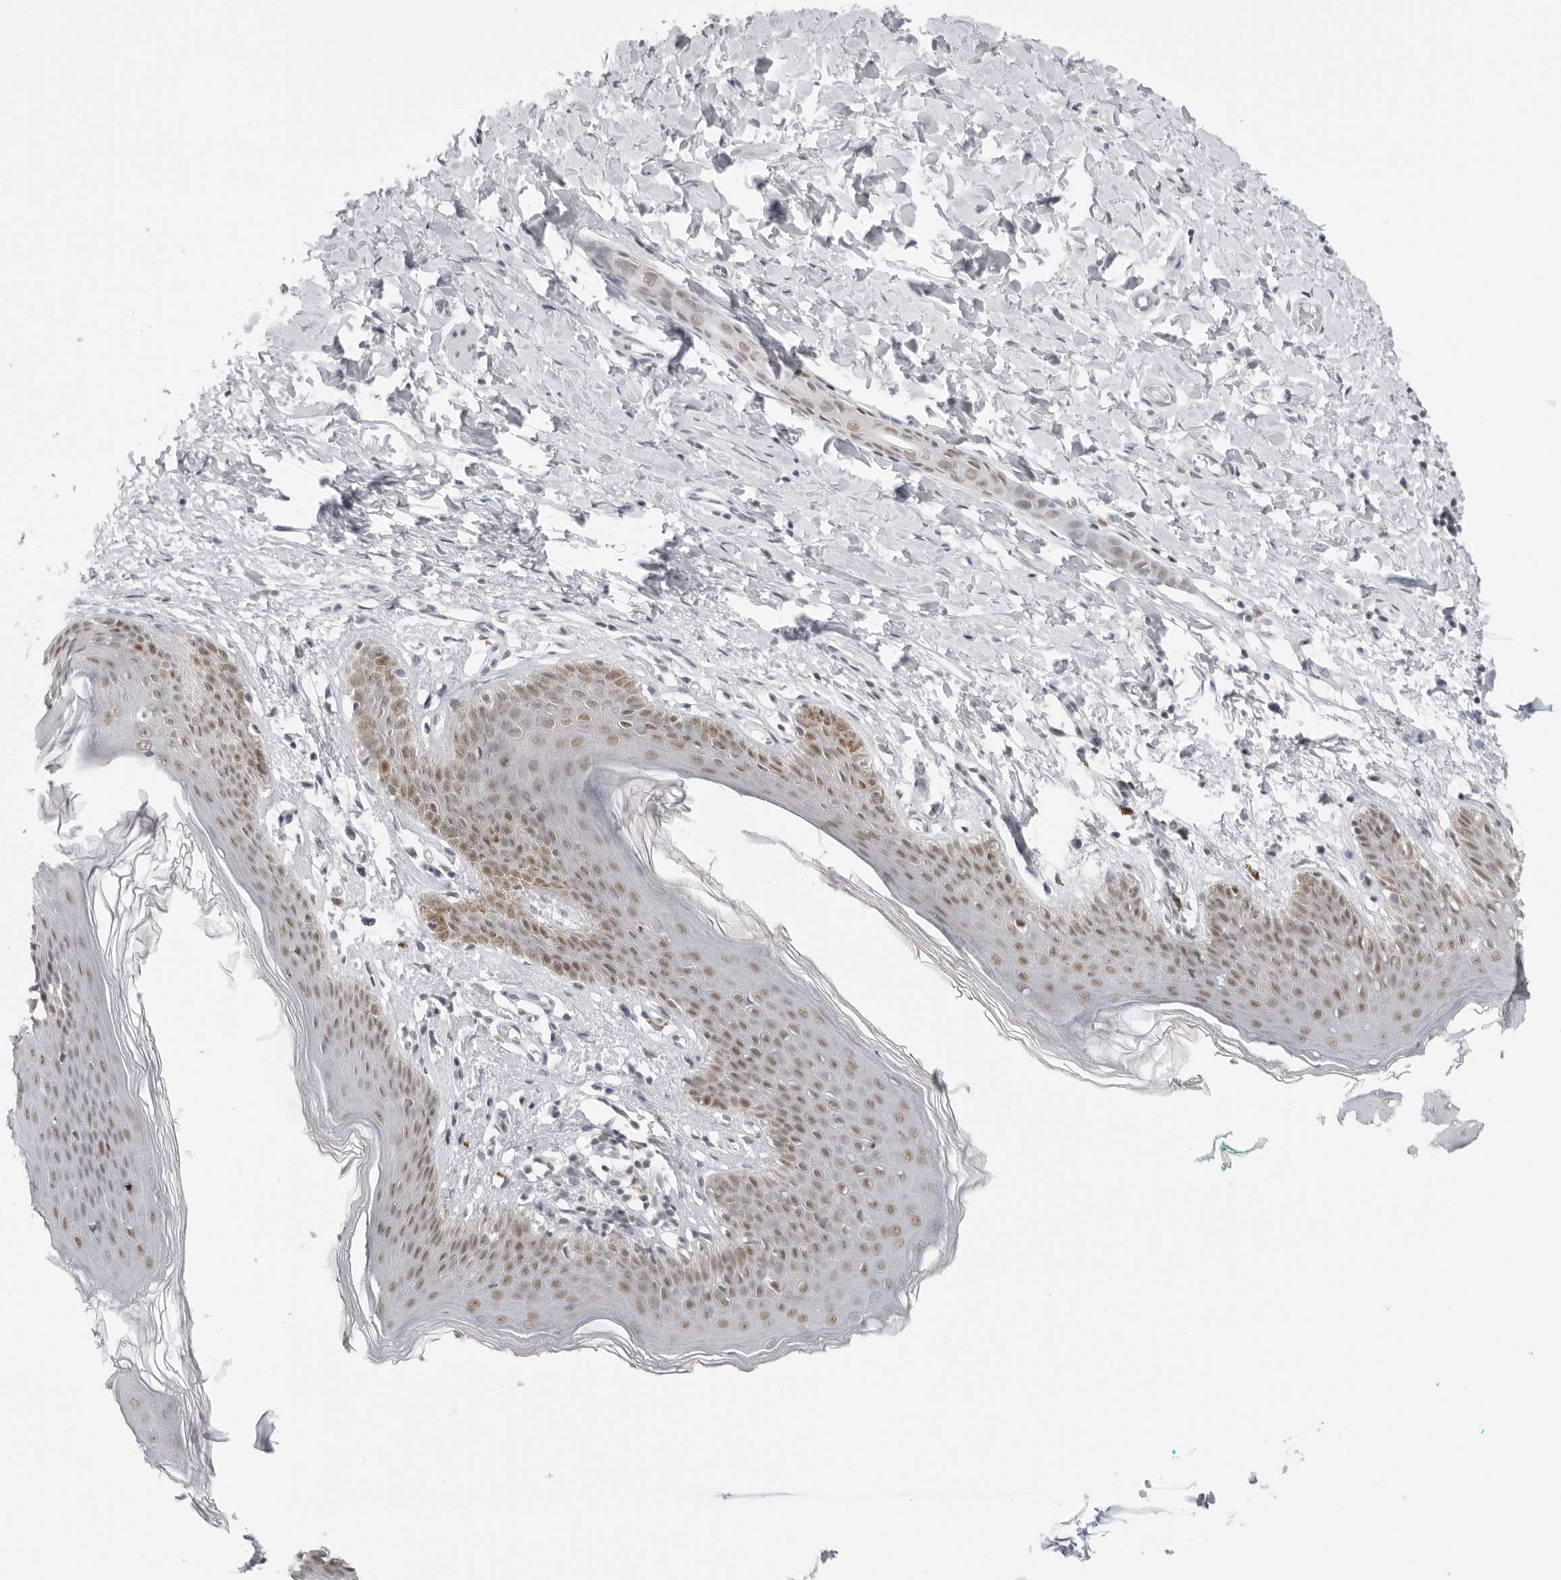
{"staining": {"intensity": "moderate", "quantity": ">75%", "location": "nuclear"}, "tissue": "skin", "cell_type": "Epidermal cells", "image_type": "normal", "snomed": [{"axis": "morphology", "description": "Normal tissue, NOS"}, {"axis": "topography", "description": "Vulva"}], "caption": "IHC (DAB (3,3'-diaminobenzidine)) staining of benign skin shows moderate nuclear protein staining in approximately >75% of epidermal cells.", "gene": "RPA2", "patient": {"sex": "female", "age": 66}}